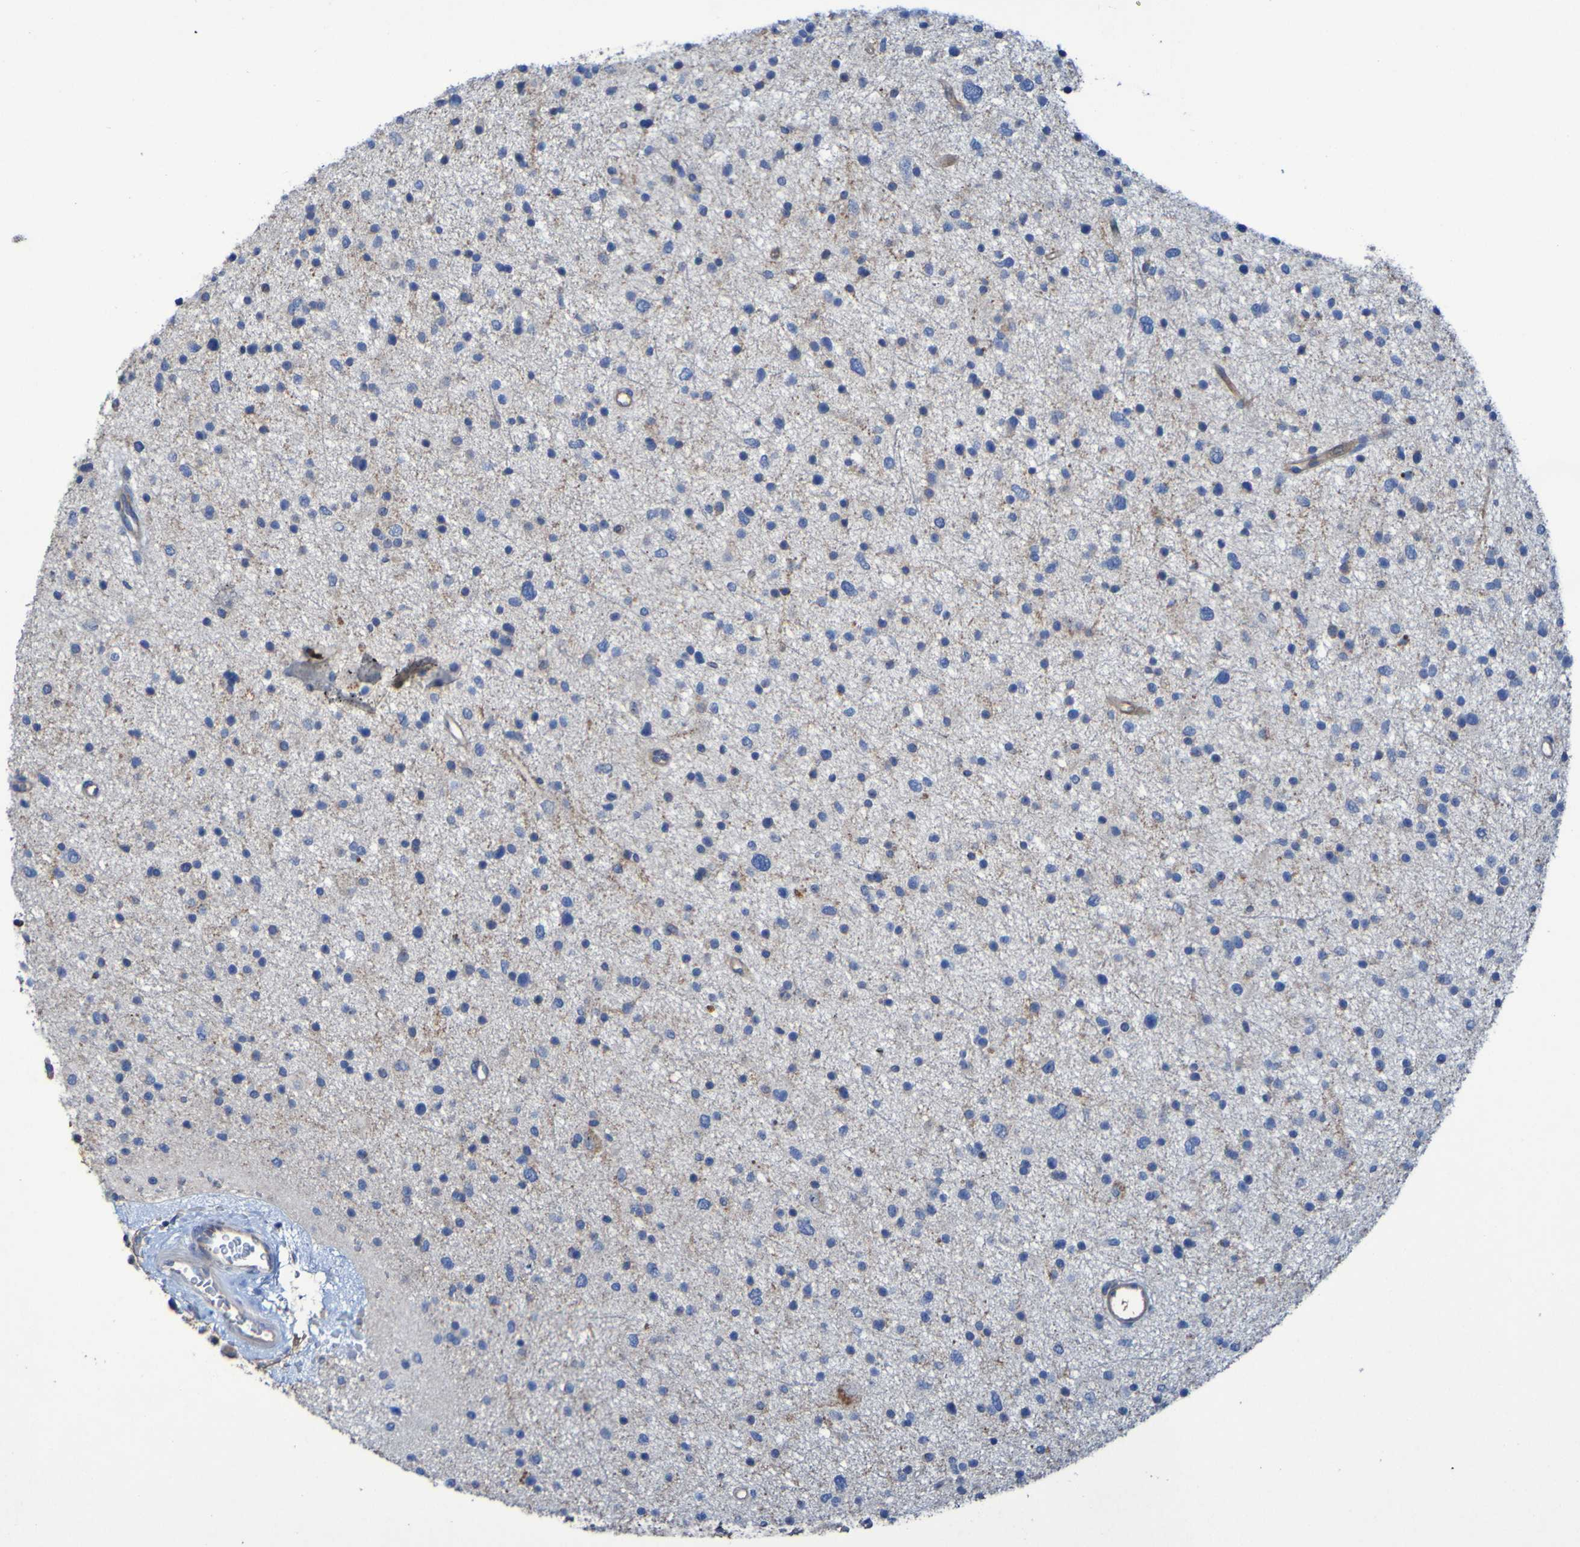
{"staining": {"intensity": "moderate", "quantity": "<25%", "location": "cytoplasmic/membranous"}, "tissue": "glioma", "cell_type": "Tumor cells", "image_type": "cancer", "snomed": [{"axis": "morphology", "description": "Glioma, malignant, Low grade"}, {"axis": "topography", "description": "Brain"}], "caption": "The immunohistochemical stain labels moderate cytoplasmic/membranous positivity in tumor cells of glioma tissue. Using DAB (3,3'-diaminobenzidine) (brown) and hematoxylin (blue) stains, captured at high magnification using brightfield microscopy.", "gene": "ARHGEF16", "patient": {"sex": "female", "age": 37}}